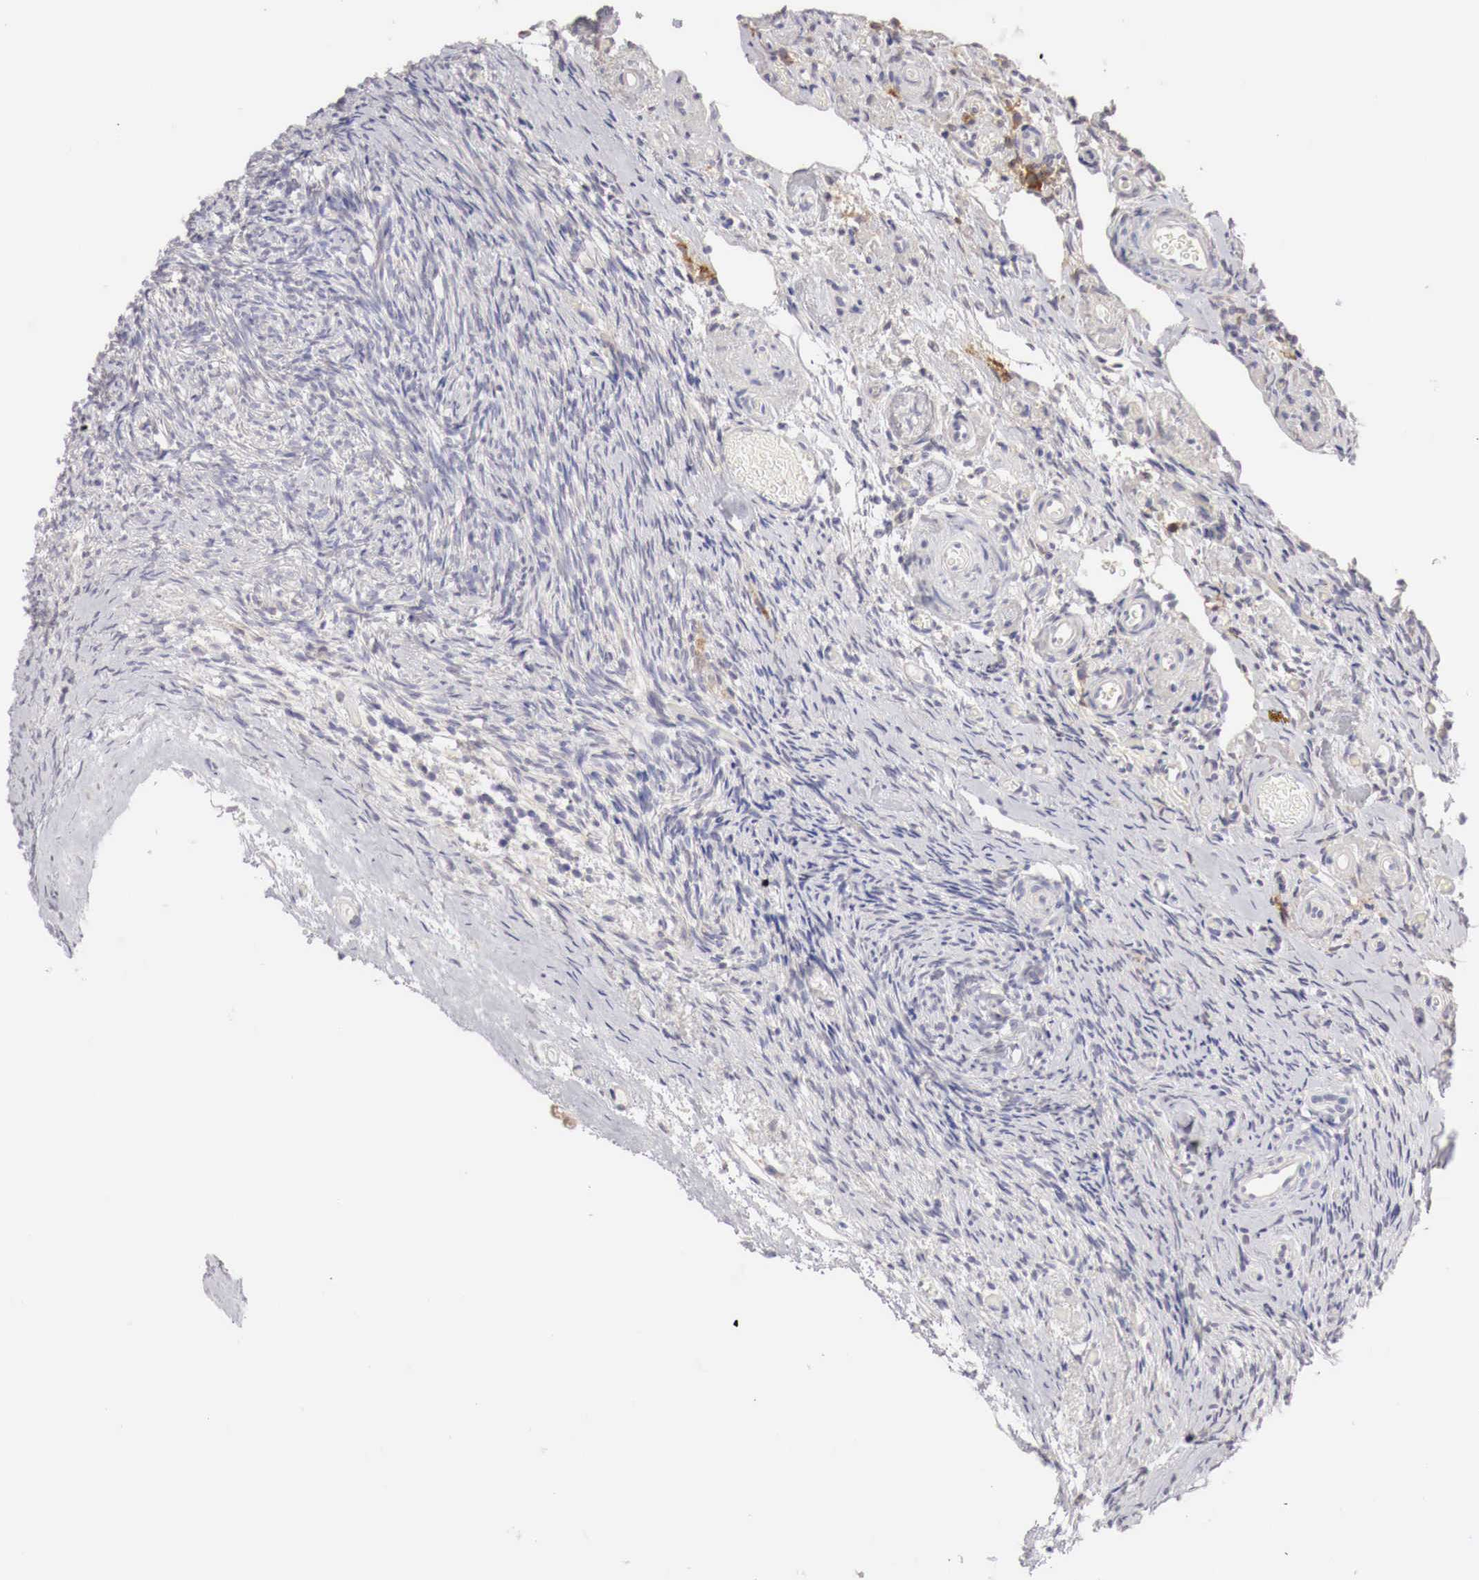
{"staining": {"intensity": "negative", "quantity": "none", "location": "none"}, "tissue": "ovary", "cell_type": "Ovarian stroma cells", "image_type": "normal", "snomed": [{"axis": "morphology", "description": "Normal tissue, NOS"}, {"axis": "topography", "description": "Ovary"}], "caption": "Immunohistochemical staining of normal human ovary reveals no significant positivity in ovarian stroma cells.", "gene": "NSDHL", "patient": {"sex": "female", "age": 78}}